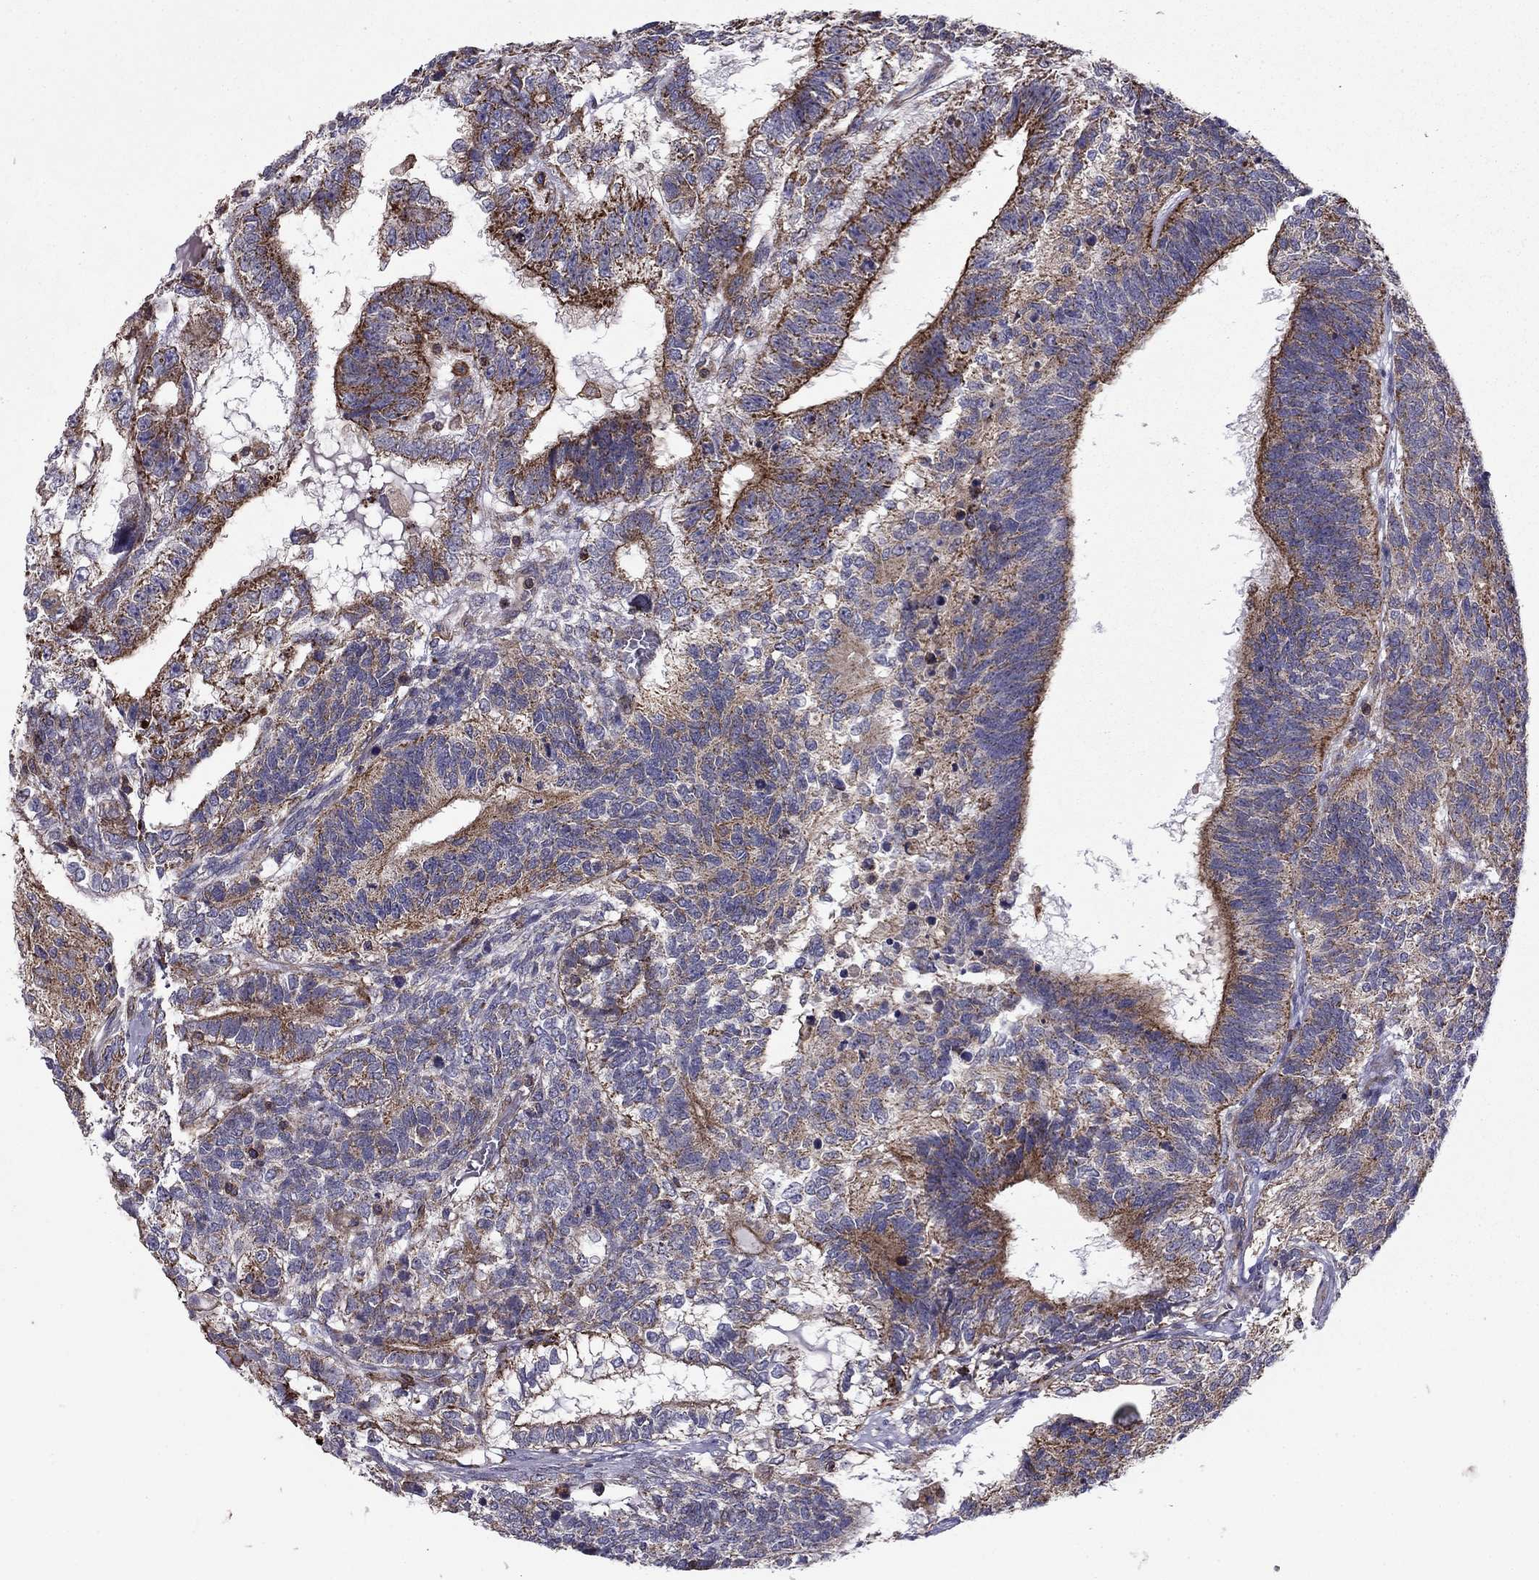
{"staining": {"intensity": "strong", "quantity": "25%-75%", "location": "cytoplasmic/membranous"}, "tissue": "testis cancer", "cell_type": "Tumor cells", "image_type": "cancer", "snomed": [{"axis": "morphology", "description": "Seminoma, NOS"}, {"axis": "morphology", "description": "Carcinoma, Embryonal, NOS"}, {"axis": "topography", "description": "Testis"}], "caption": "Immunohistochemistry staining of testis cancer (embryonal carcinoma), which displays high levels of strong cytoplasmic/membranous positivity in approximately 25%-75% of tumor cells indicating strong cytoplasmic/membranous protein expression. The staining was performed using DAB (brown) for protein detection and nuclei were counterstained in hematoxylin (blue).", "gene": "ALG6", "patient": {"sex": "male", "age": 41}}